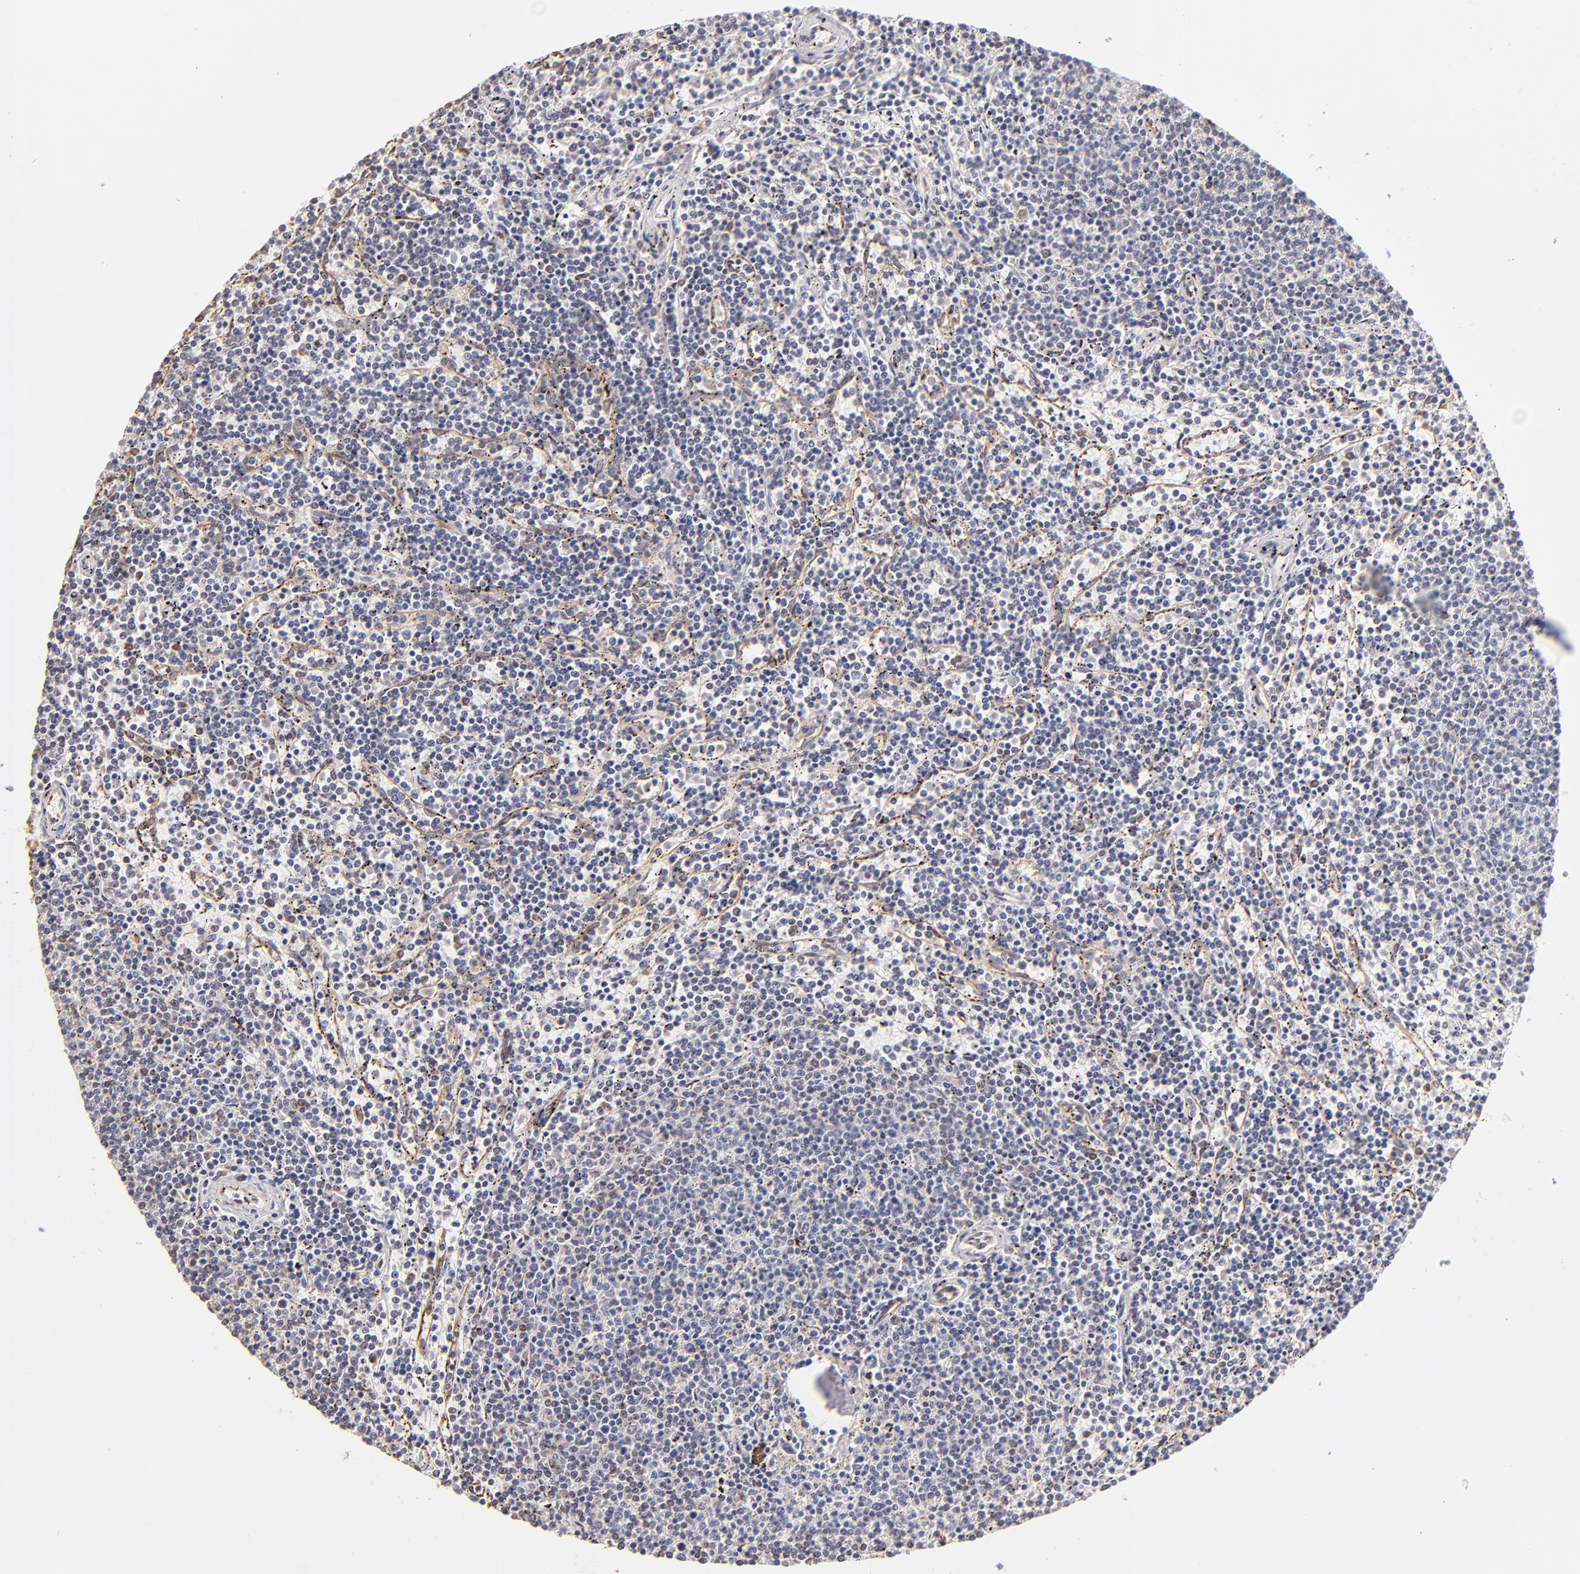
{"staining": {"intensity": "negative", "quantity": "none", "location": "none"}, "tissue": "lymphoma", "cell_type": "Tumor cells", "image_type": "cancer", "snomed": [{"axis": "morphology", "description": "Malignant lymphoma, non-Hodgkin's type, Low grade"}, {"axis": "topography", "description": "Spleen"}], "caption": "This is an immunohistochemistry image of human low-grade malignant lymphoma, non-Hodgkin's type. There is no positivity in tumor cells.", "gene": "ABCC1", "patient": {"sex": "female", "age": 50}}